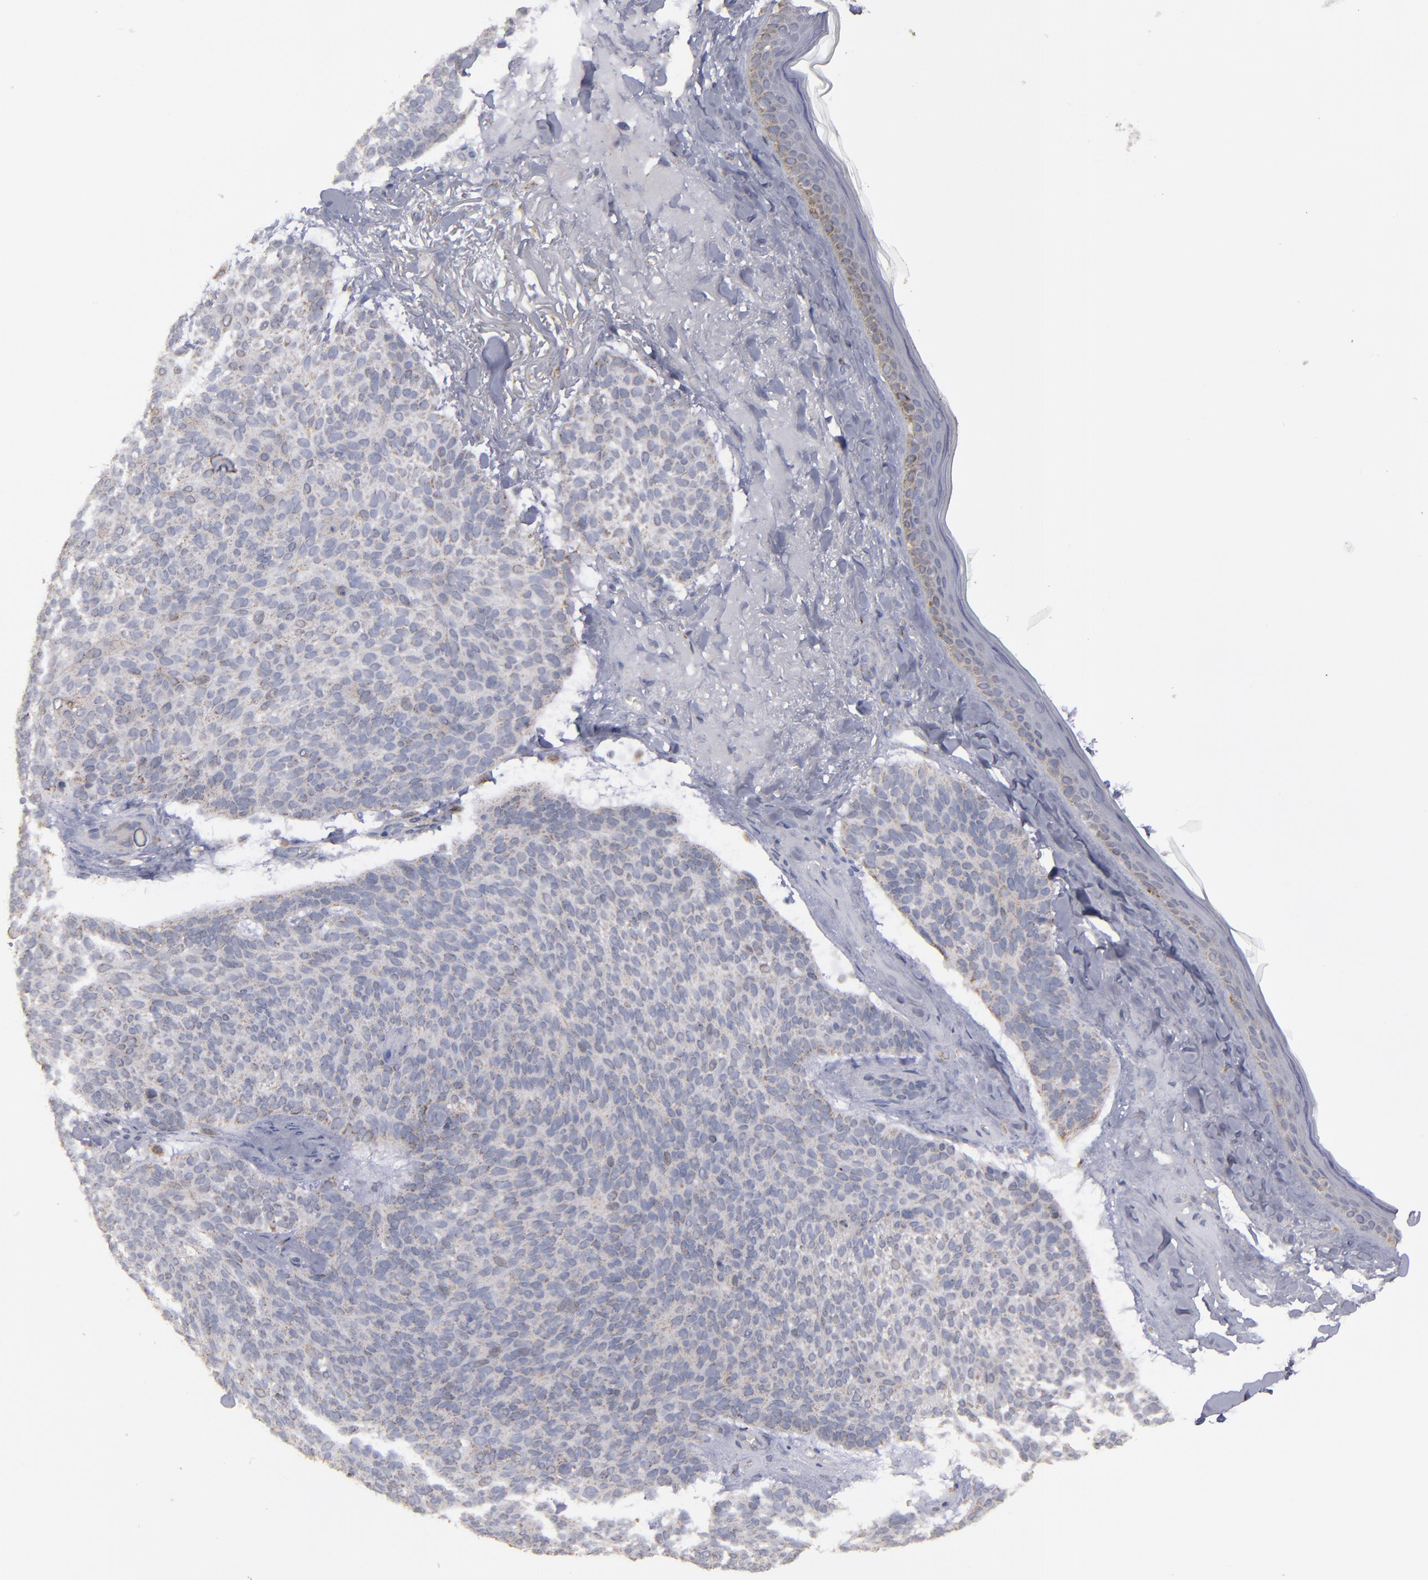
{"staining": {"intensity": "weak", "quantity": ">75%", "location": "cytoplasmic/membranous"}, "tissue": "skin cancer", "cell_type": "Tumor cells", "image_type": "cancer", "snomed": [{"axis": "morphology", "description": "Normal tissue, NOS"}, {"axis": "morphology", "description": "Basal cell carcinoma"}, {"axis": "topography", "description": "Skin"}], "caption": "Skin basal cell carcinoma stained for a protein exhibits weak cytoplasmic/membranous positivity in tumor cells.", "gene": "MYOM2", "patient": {"sex": "female", "age": 70}}